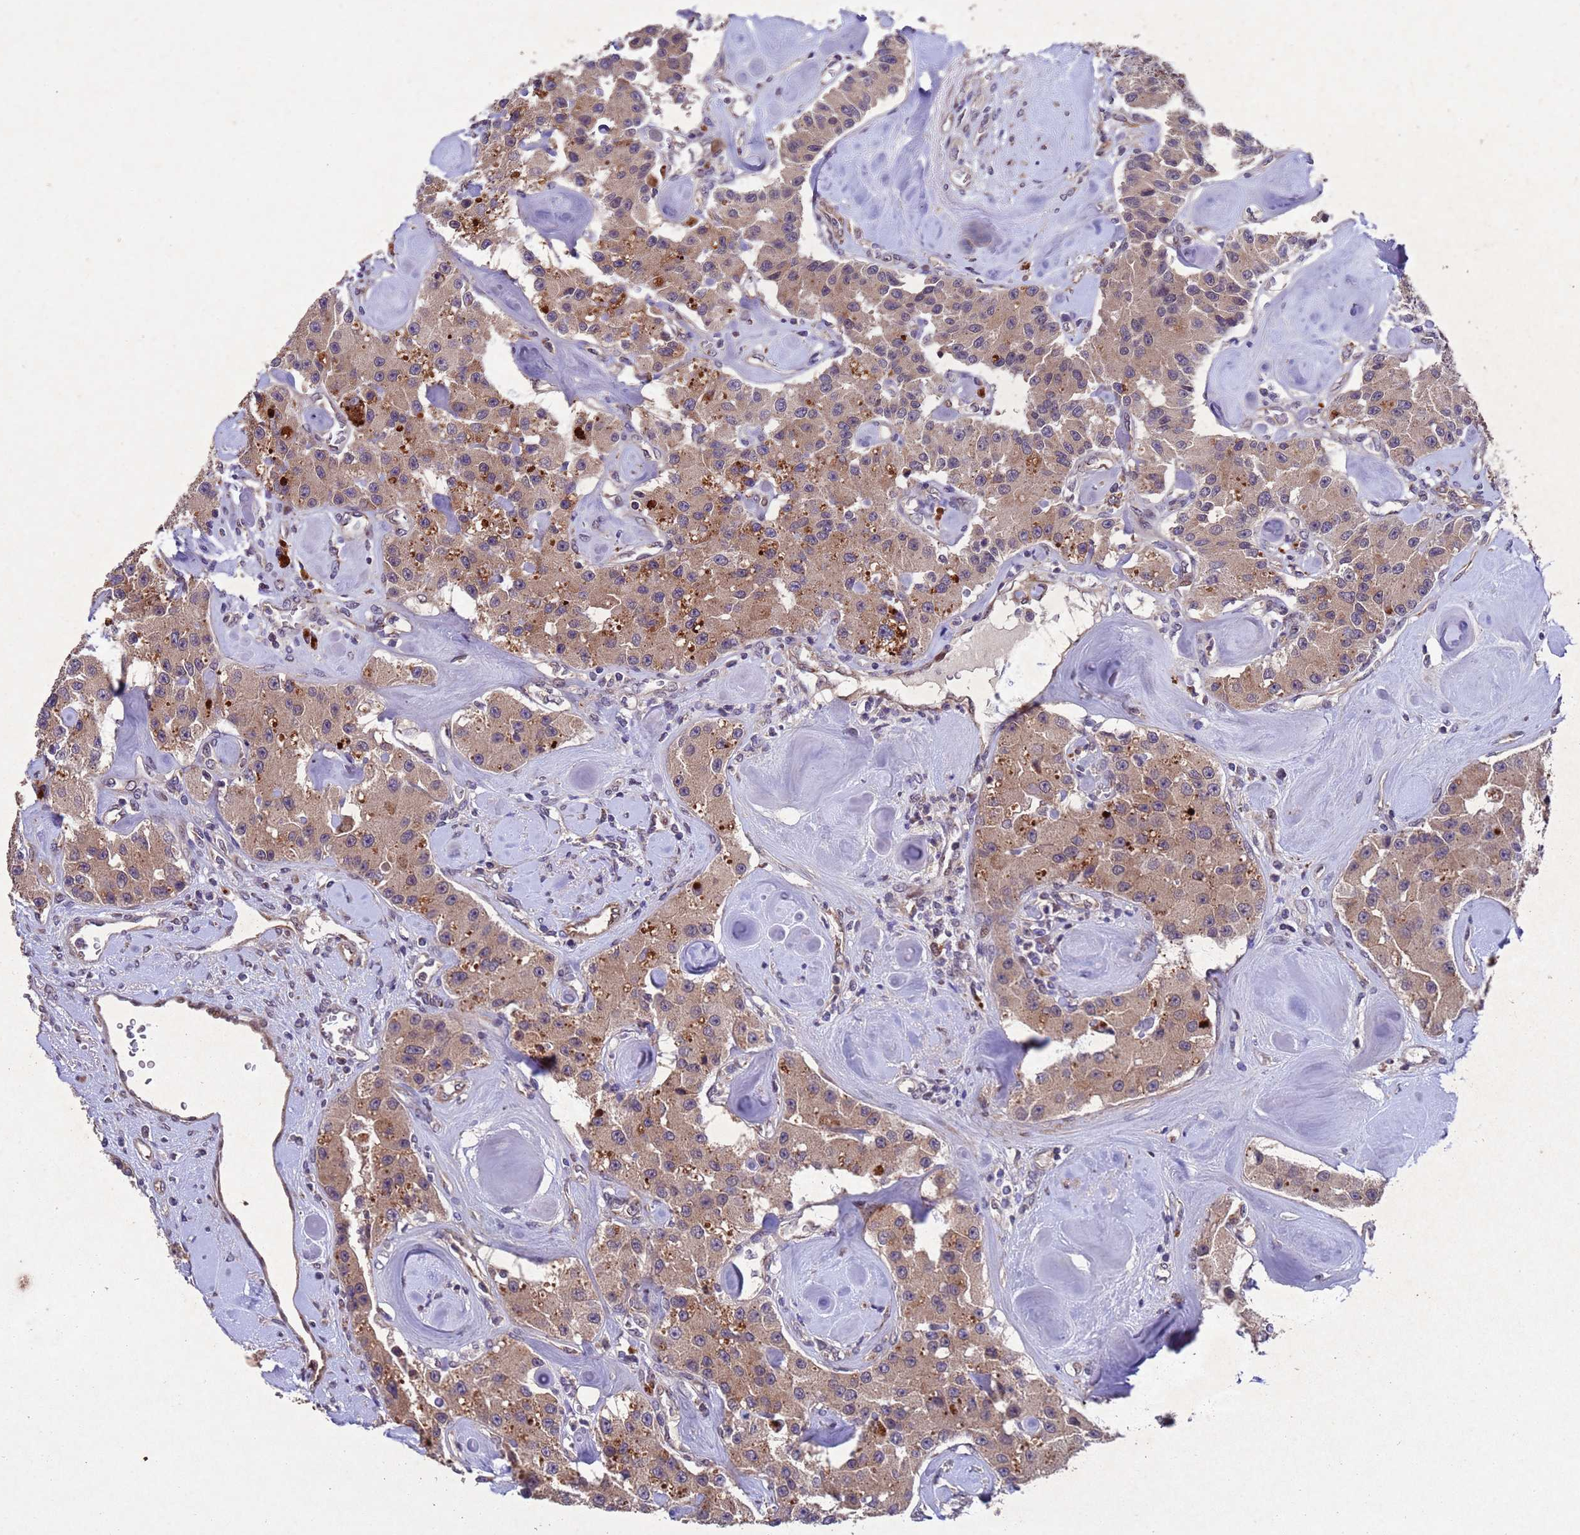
{"staining": {"intensity": "moderate", "quantity": ">75%", "location": "cytoplasmic/membranous"}, "tissue": "carcinoid", "cell_type": "Tumor cells", "image_type": "cancer", "snomed": [{"axis": "morphology", "description": "Carcinoid, malignant, NOS"}, {"axis": "topography", "description": "Pancreas"}], "caption": "Immunohistochemical staining of human carcinoid (malignant) reveals medium levels of moderate cytoplasmic/membranous expression in about >75% of tumor cells. Ihc stains the protein in brown and the nuclei are stained blue.", "gene": "TBK1", "patient": {"sex": "male", "age": 41}}